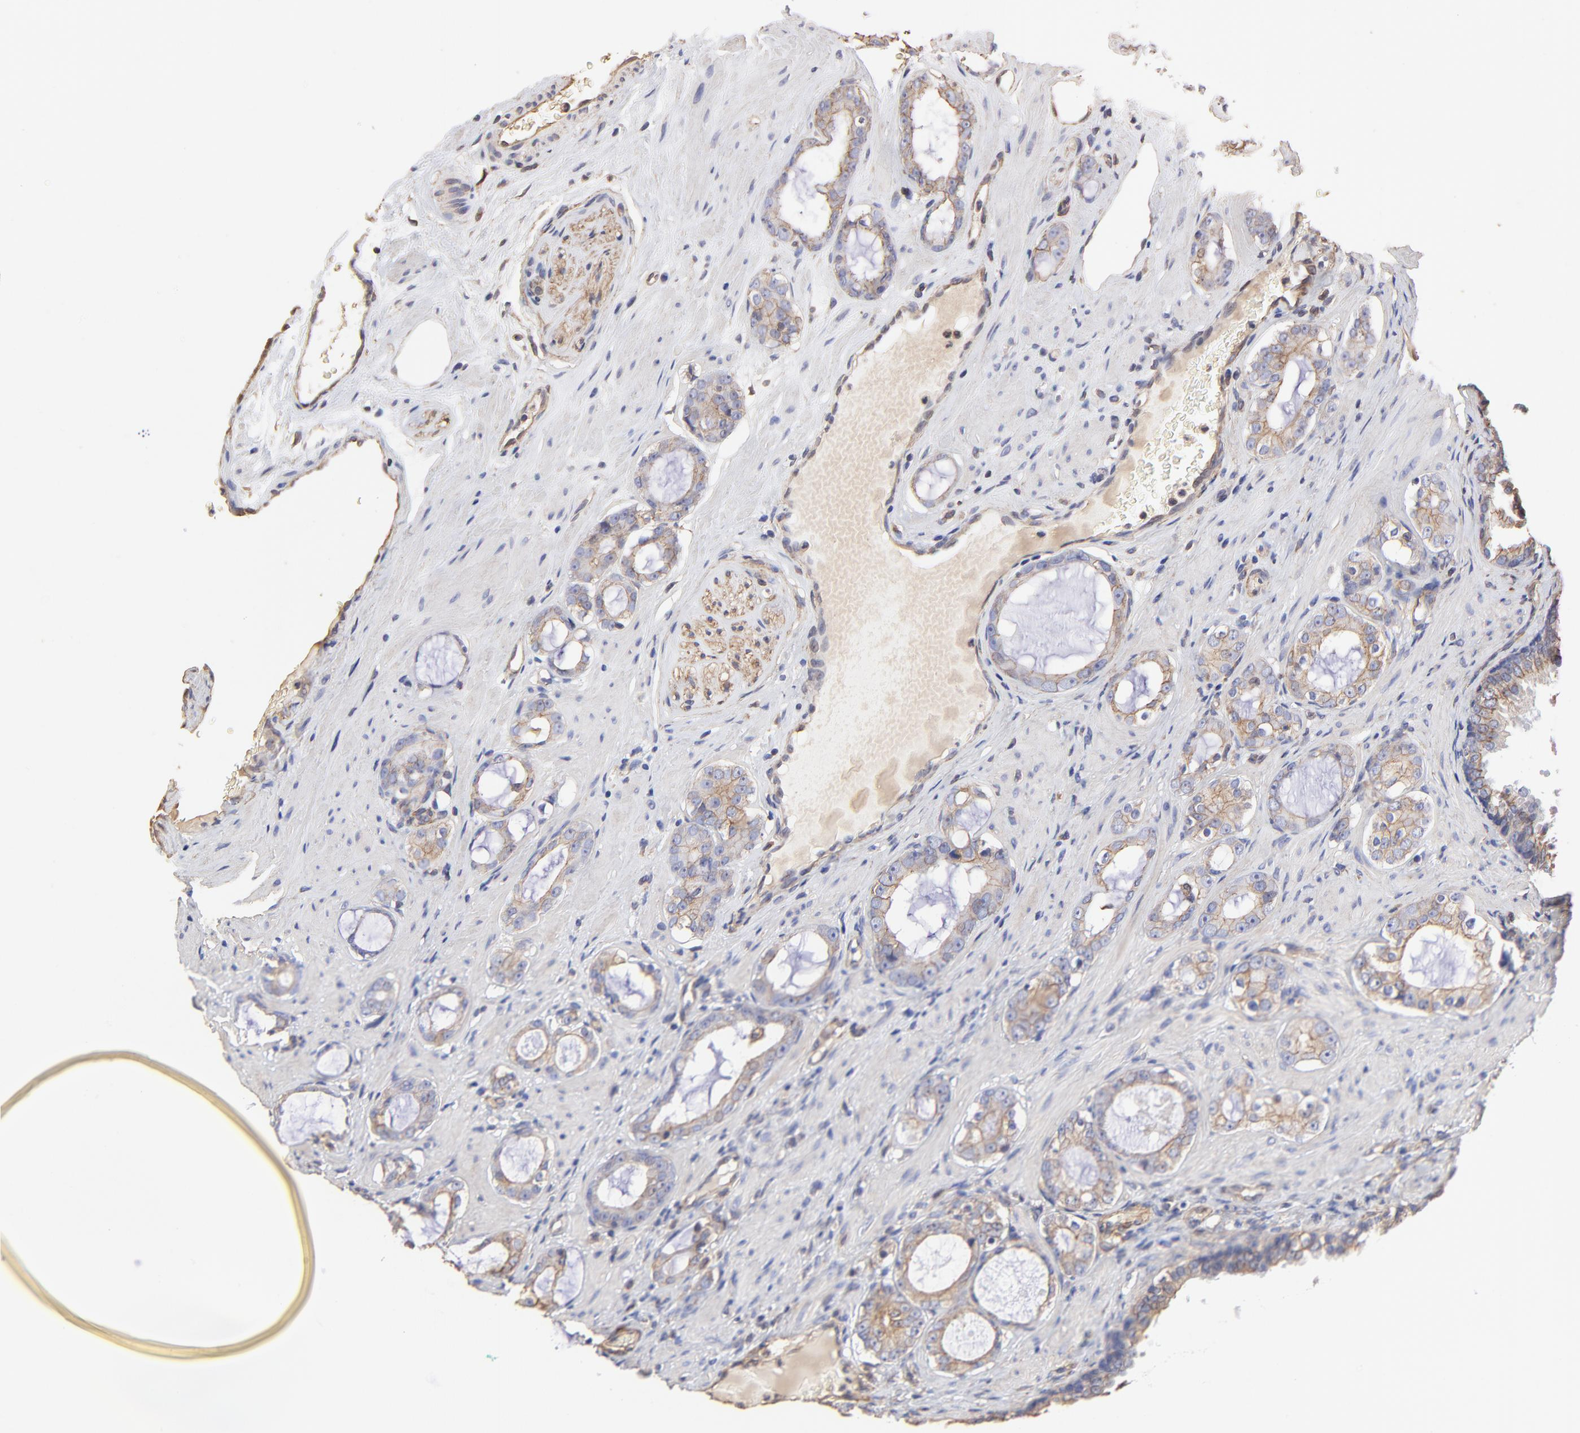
{"staining": {"intensity": "moderate", "quantity": ">75%", "location": "cytoplasmic/membranous"}, "tissue": "prostate cancer", "cell_type": "Tumor cells", "image_type": "cancer", "snomed": [{"axis": "morphology", "description": "Adenocarcinoma, Medium grade"}, {"axis": "topography", "description": "Prostate"}], "caption": "Medium-grade adenocarcinoma (prostate) stained with DAB IHC displays medium levels of moderate cytoplasmic/membranous staining in approximately >75% of tumor cells.", "gene": "LRCH2", "patient": {"sex": "male", "age": 73}}